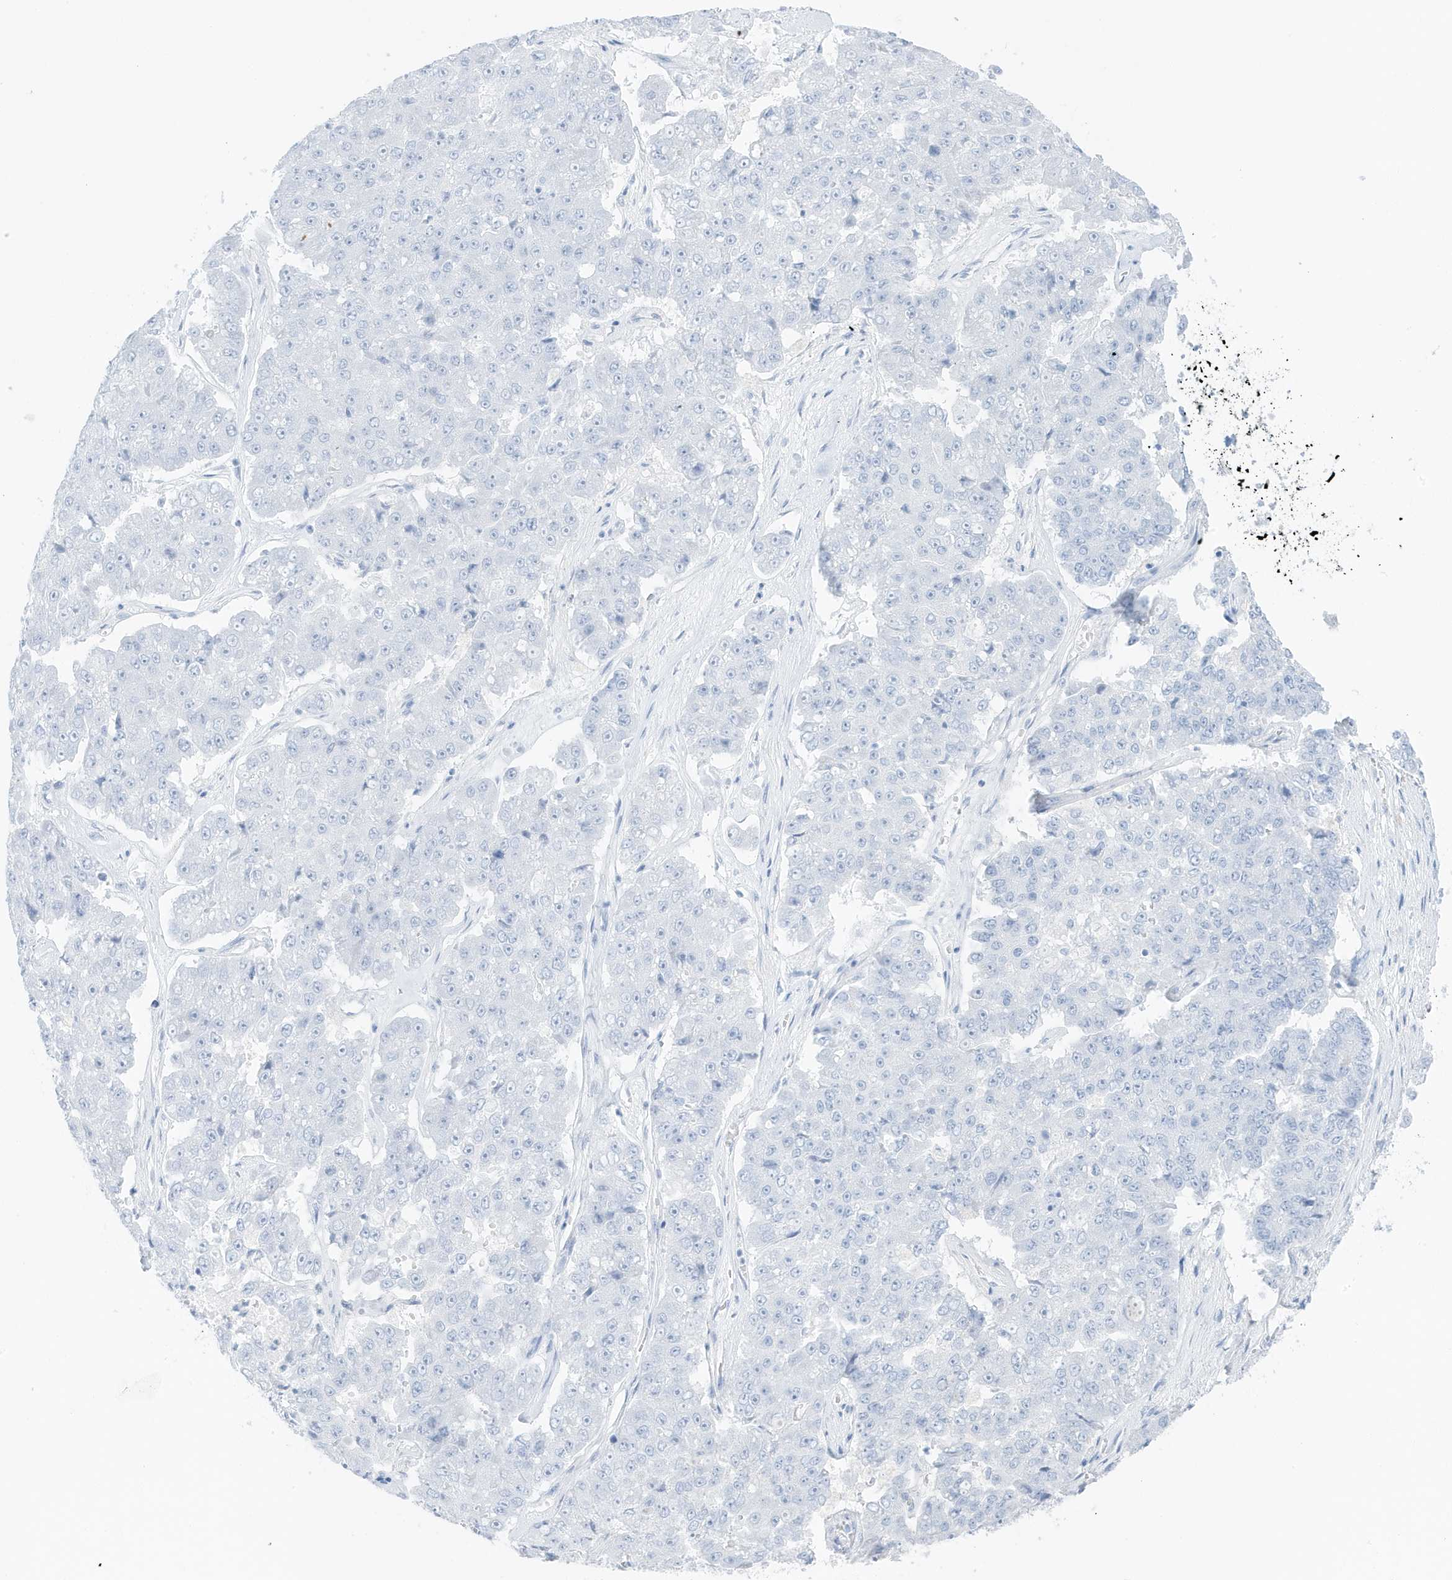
{"staining": {"intensity": "negative", "quantity": "none", "location": "none"}, "tissue": "pancreatic cancer", "cell_type": "Tumor cells", "image_type": "cancer", "snomed": [{"axis": "morphology", "description": "Adenocarcinoma, NOS"}, {"axis": "topography", "description": "Pancreas"}], "caption": "High magnification brightfield microscopy of adenocarcinoma (pancreatic) stained with DAB (brown) and counterstained with hematoxylin (blue): tumor cells show no significant expression.", "gene": "SLC22A13", "patient": {"sex": "male", "age": 50}}